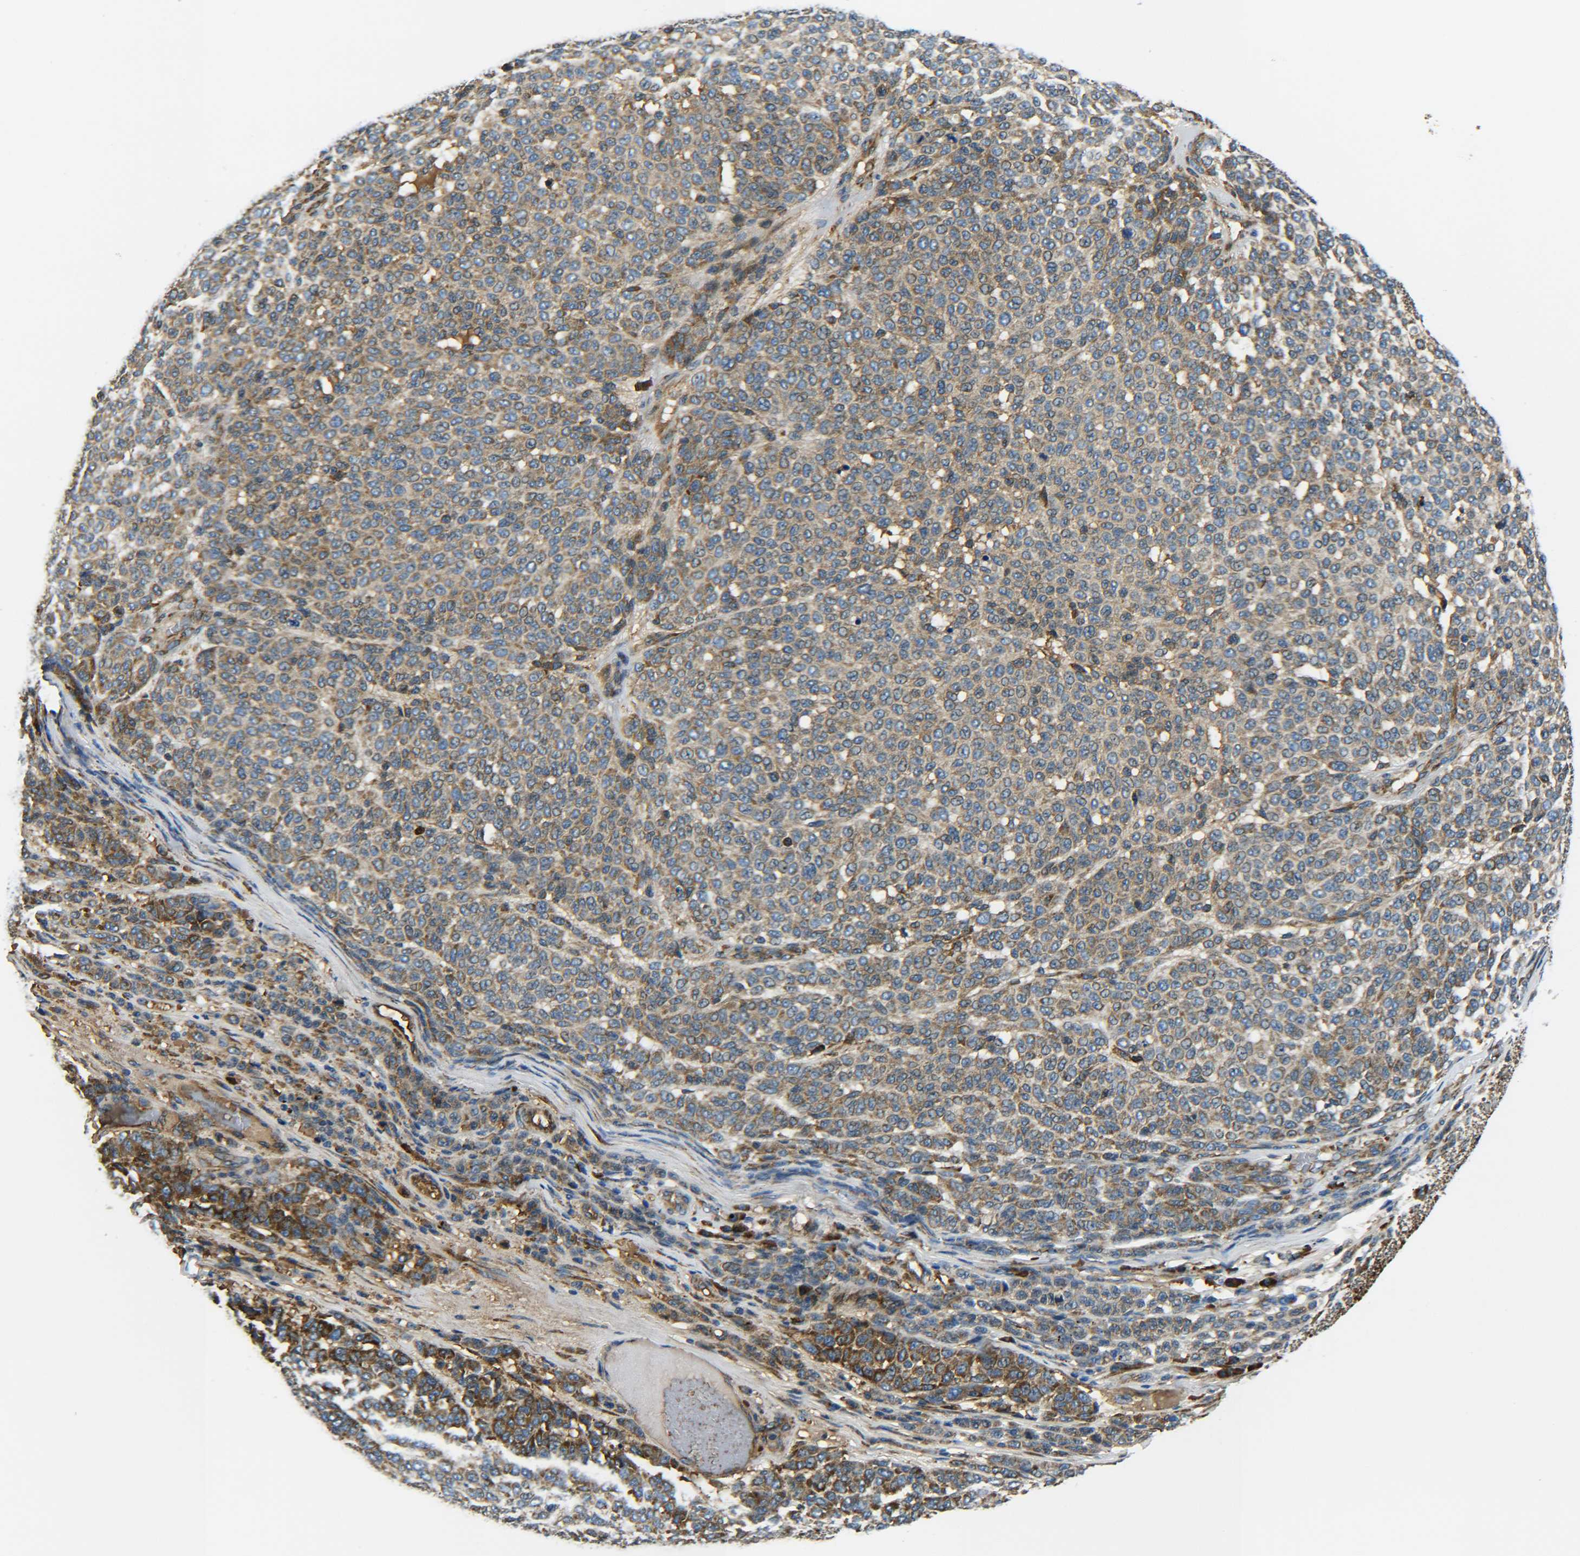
{"staining": {"intensity": "weak", "quantity": ">75%", "location": "cytoplasmic/membranous"}, "tissue": "melanoma", "cell_type": "Tumor cells", "image_type": "cancer", "snomed": [{"axis": "morphology", "description": "Malignant melanoma, NOS"}, {"axis": "topography", "description": "Skin"}], "caption": "Protein expression analysis of malignant melanoma exhibits weak cytoplasmic/membranous positivity in about >75% of tumor cells. (DAB (3,3'-diaminobenzidine) = brown stain, brightfield microscopy at high magnification).", "gene": "PREB", "patient": {"sex": "male", "age": 59}}